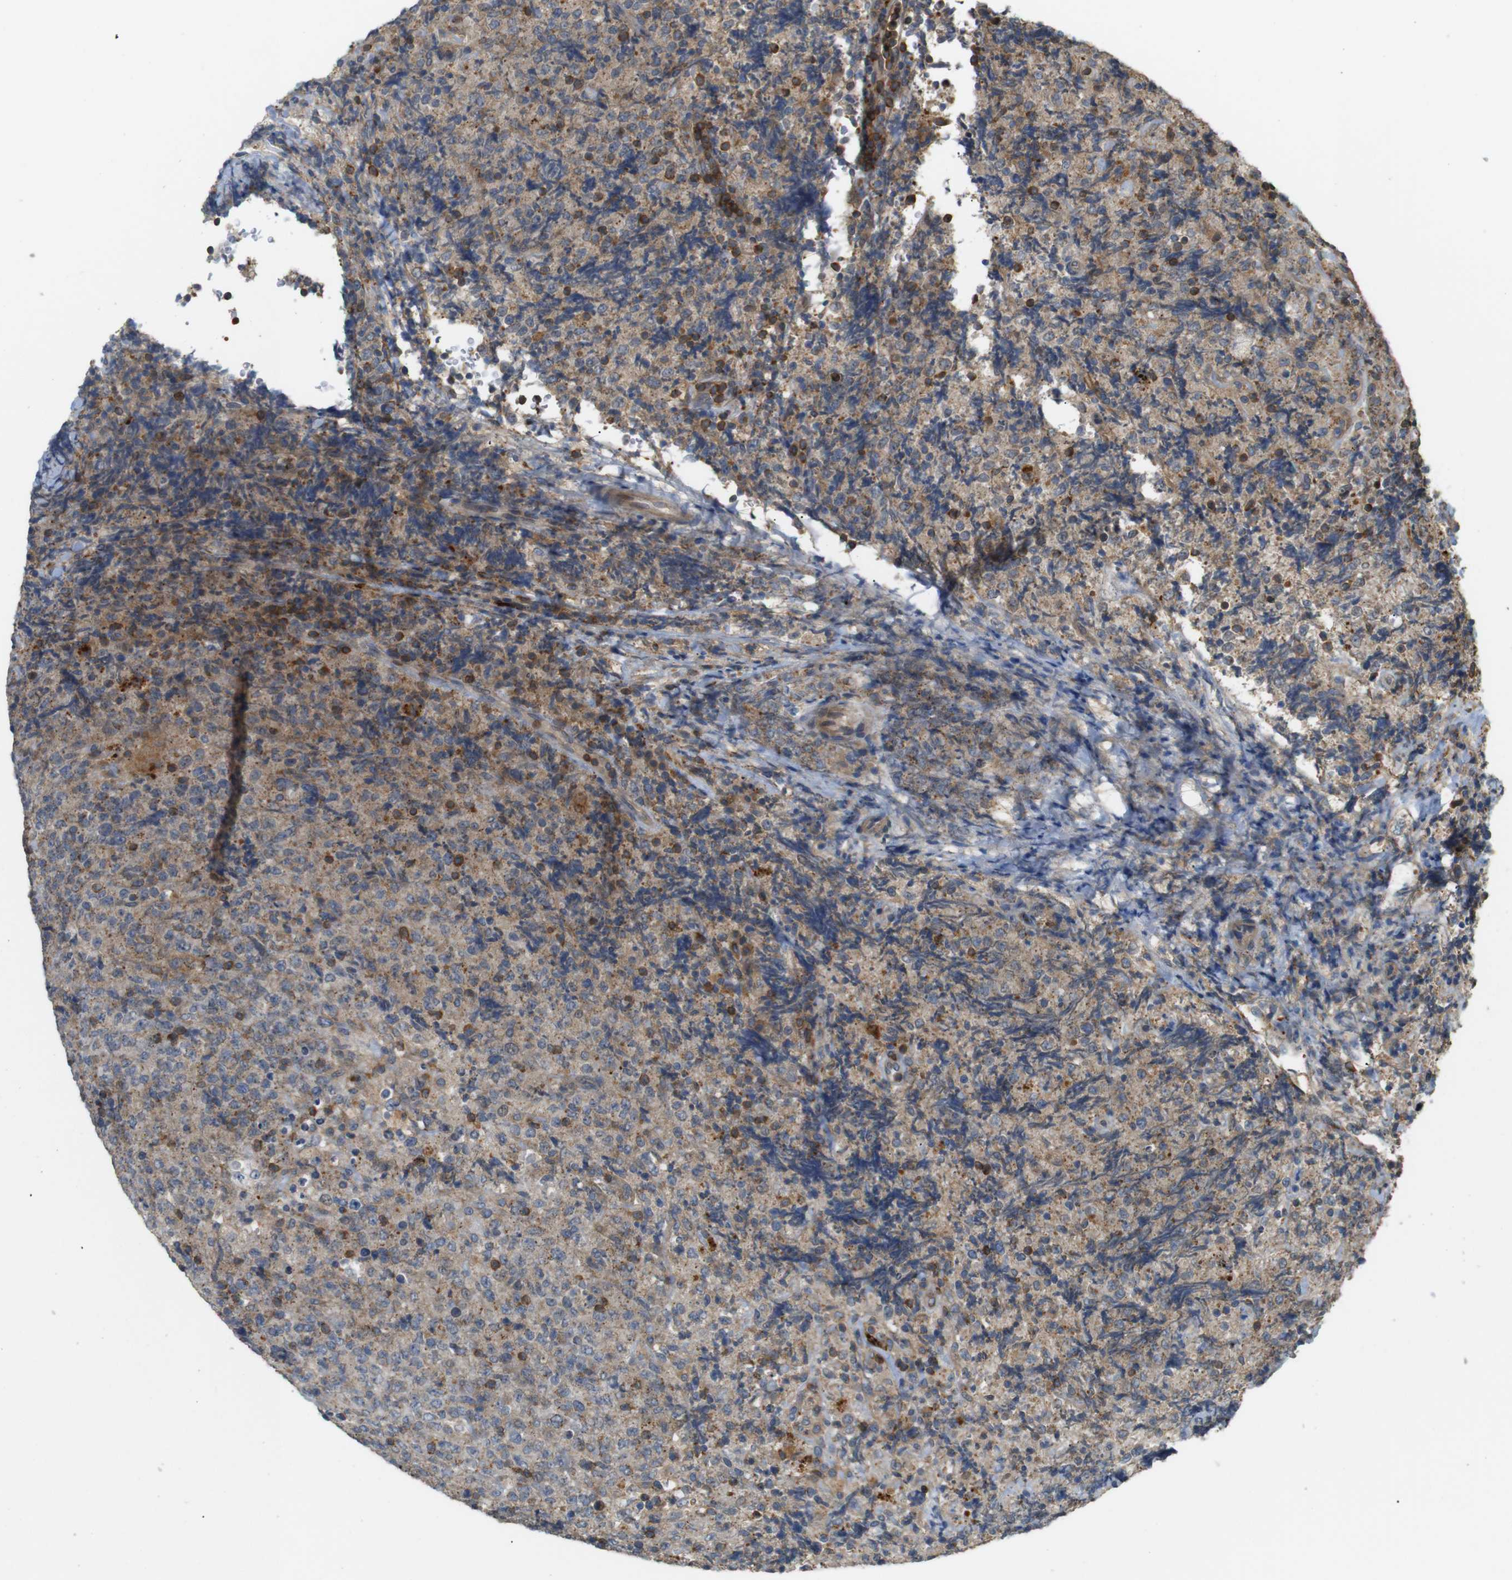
{"staining": {"intensity": "moderate", "quantity": "<25%", "location": "cytoplasmic/membranous"}, "tissue": "lymphoma", "cell_type": "Tumor cells", "image_type": "cancer", "snomed": [{"axis": "morphology", "description": "Malignant lymphoma, non-Hodgkin's type, High grade"}, {"axis": "topography", "description": "Tonsil"}], "caption": "An immunohistochemistry photomicrograph of neoplastic tissue is shown. Protein staining in brown highlights moderate cytoplasmic/membranous positivity in lymphoma within tumor cells.", "gene": "KSR1", "patient": {"sex": "female", "age": 36}}